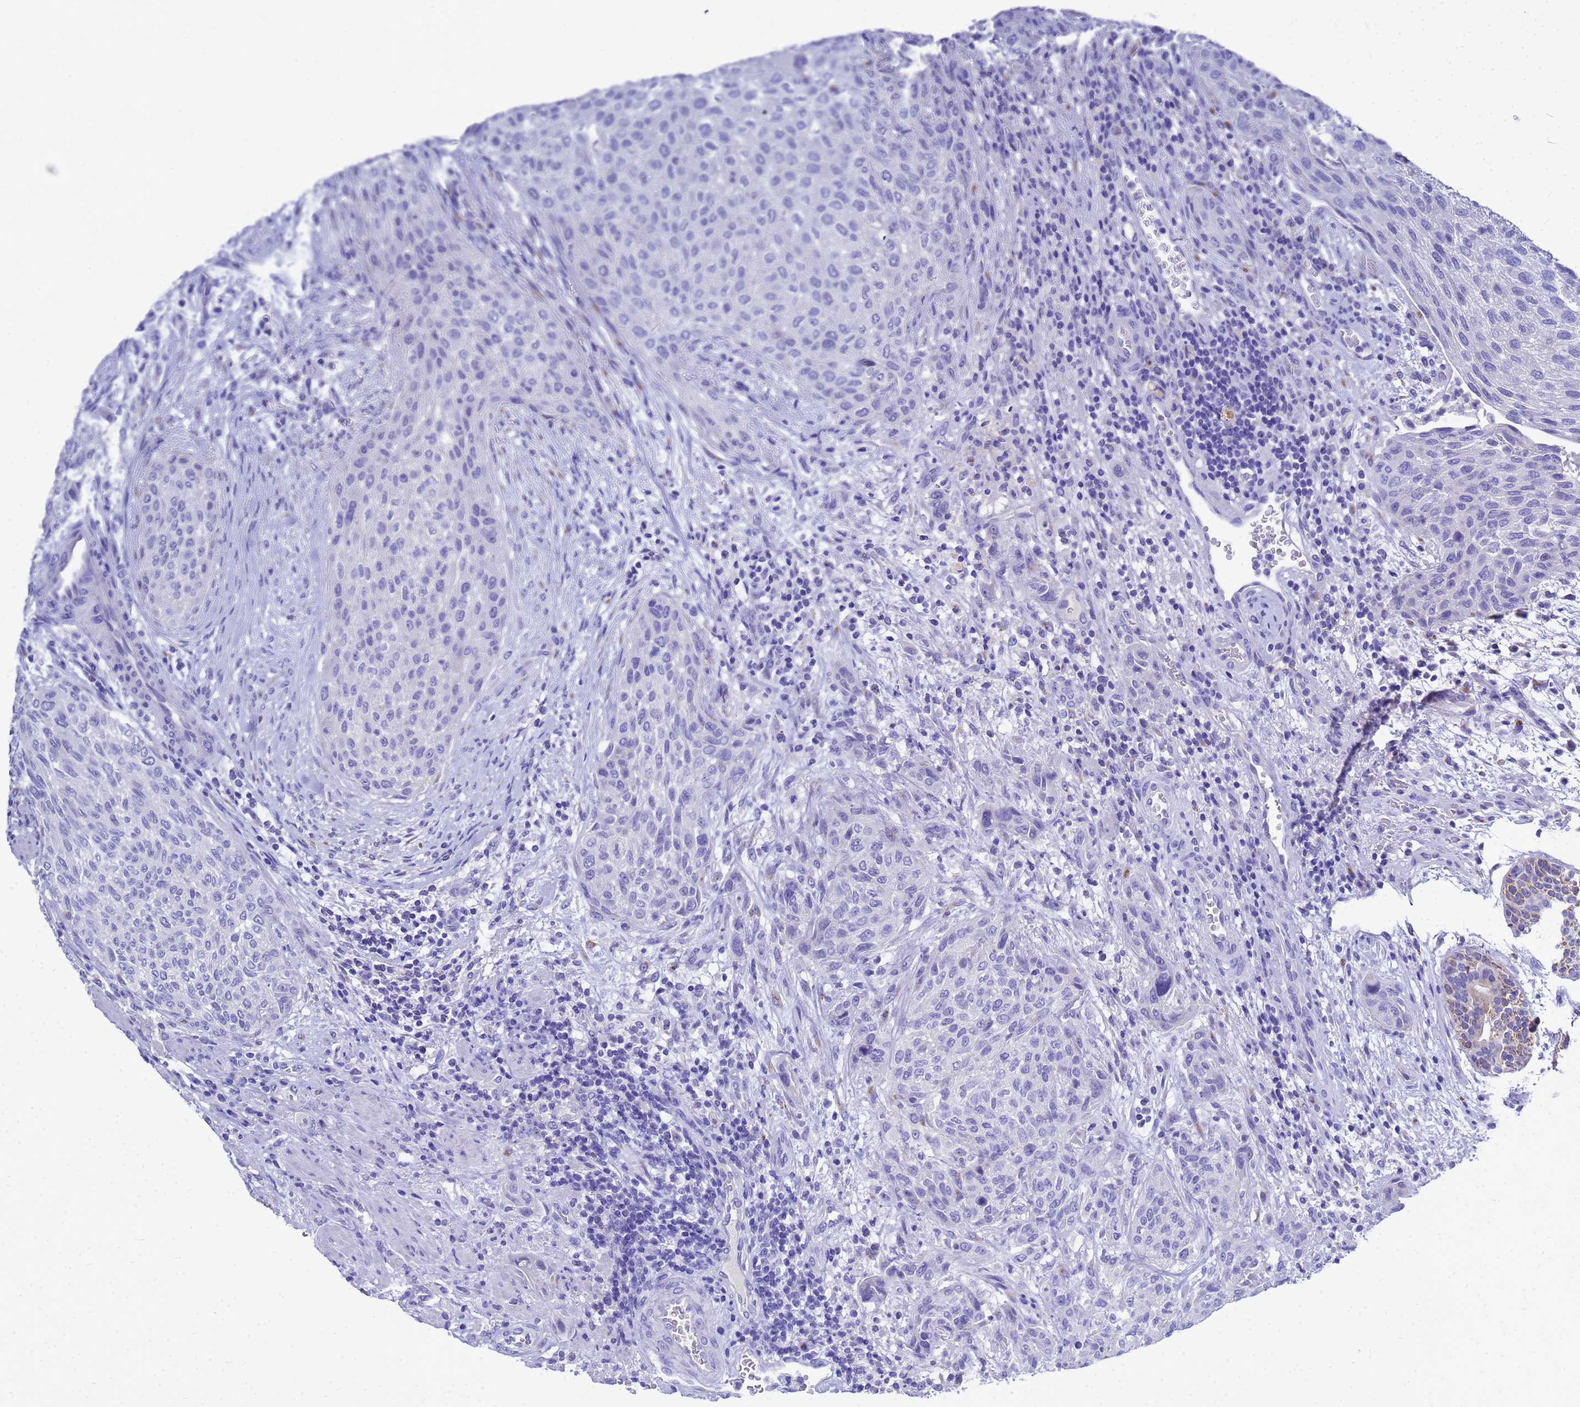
{"staining": {"intensity": "negative", "quantity": "none", "location": "none"}, "tissue": "urothelial cancer", "cell_type": "Tumor cells", "image_type": "cancer", "snomed": [{"axis": "morphology", "description": "Urothelial carcinoma, High grade"}, {"axis": "topography", "description": "Urinary bladder"}], "caption": "Protein analysis of urothelial carcinoma (high-grade) shows no significant expression in tumor cells.", "gene": "OR52E2", "patient": {"sex": "male", "age": 35}}